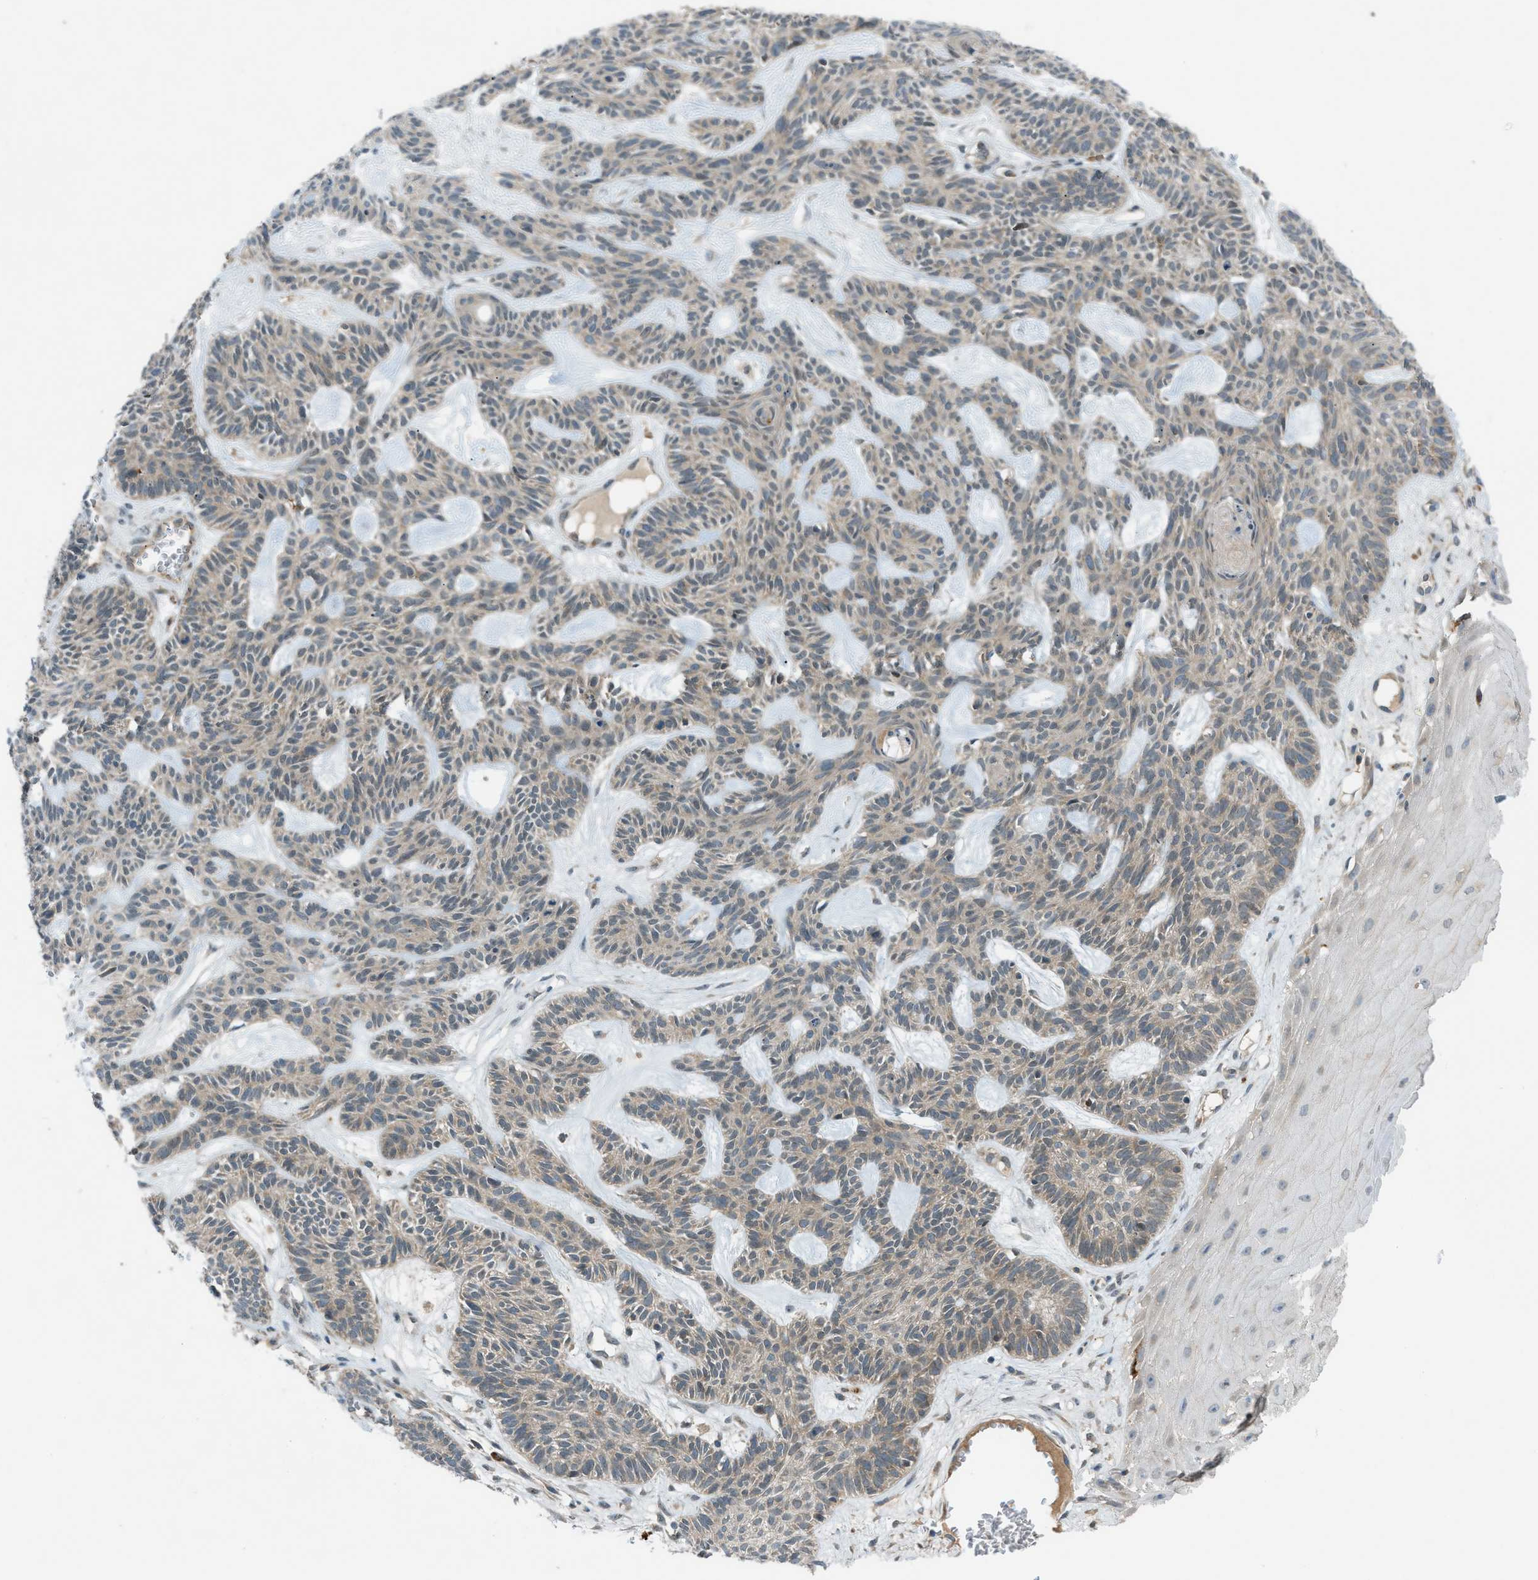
{"staining": {"intensity": "weak", "quantity": "25%-75%", "location": "cytoplasmic/membranous"}, "tissue": "skin cancer", "cell_type": "Tumor cells", "image_type": "cancer", "snomed": [{"axis": "morphology", "description": "Basal cell carcinoma"}, {"axis": "topography", "description": "Skin"}], "caption": "Skin cancer stained with immunohistochemistry reveals weak cytoplasmic/membranous staining in about 25%-75% of tumor cells. (Stains: DAB in brown, nuclei in blue, Microscopy: brightfield microscopy at high magnification).", "gene": "DYRK1A", "patient": {"sex": "male", "age": 67}}